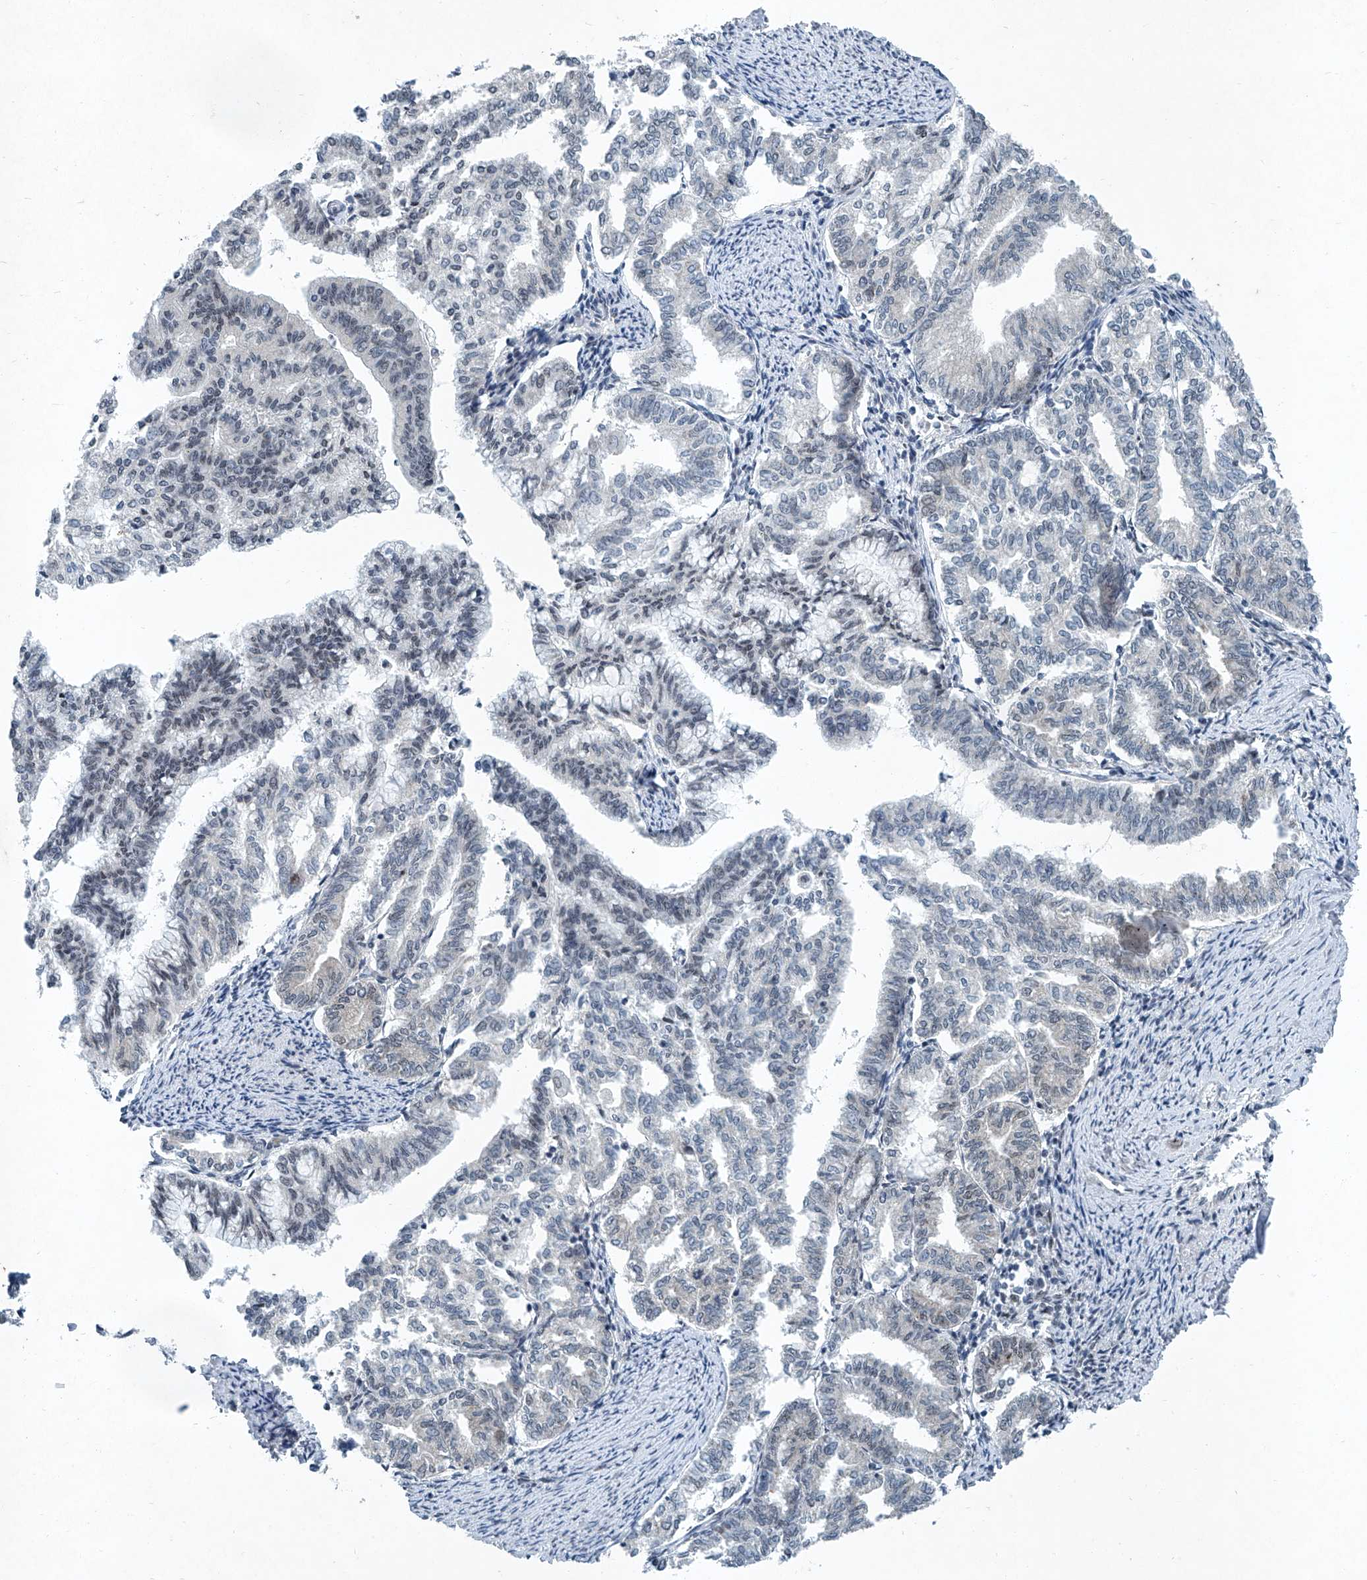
{"staining": {"intensity": "negative", "quantity": "none", "location": "none"}, "tissue": "endometrial cancer", "cell_type": "Tumor cells", "image_type": "cancer", "snomed": [{"axis": "morphology", "description": "Adenocarcinoma, NOS"}, {"axis": "topography", "description": "Endometrium"}], "caption": "Immunohistochemistry (IHC) histopathology image of neoplastic tissue: endometrial adenocarcinoma stained with DAB (3,3'-diaminobenzidine) reveals no significant protein staining in tumor cells.", "gene": "TFDP1", "patient": {"sex": "female", "age": 79}}